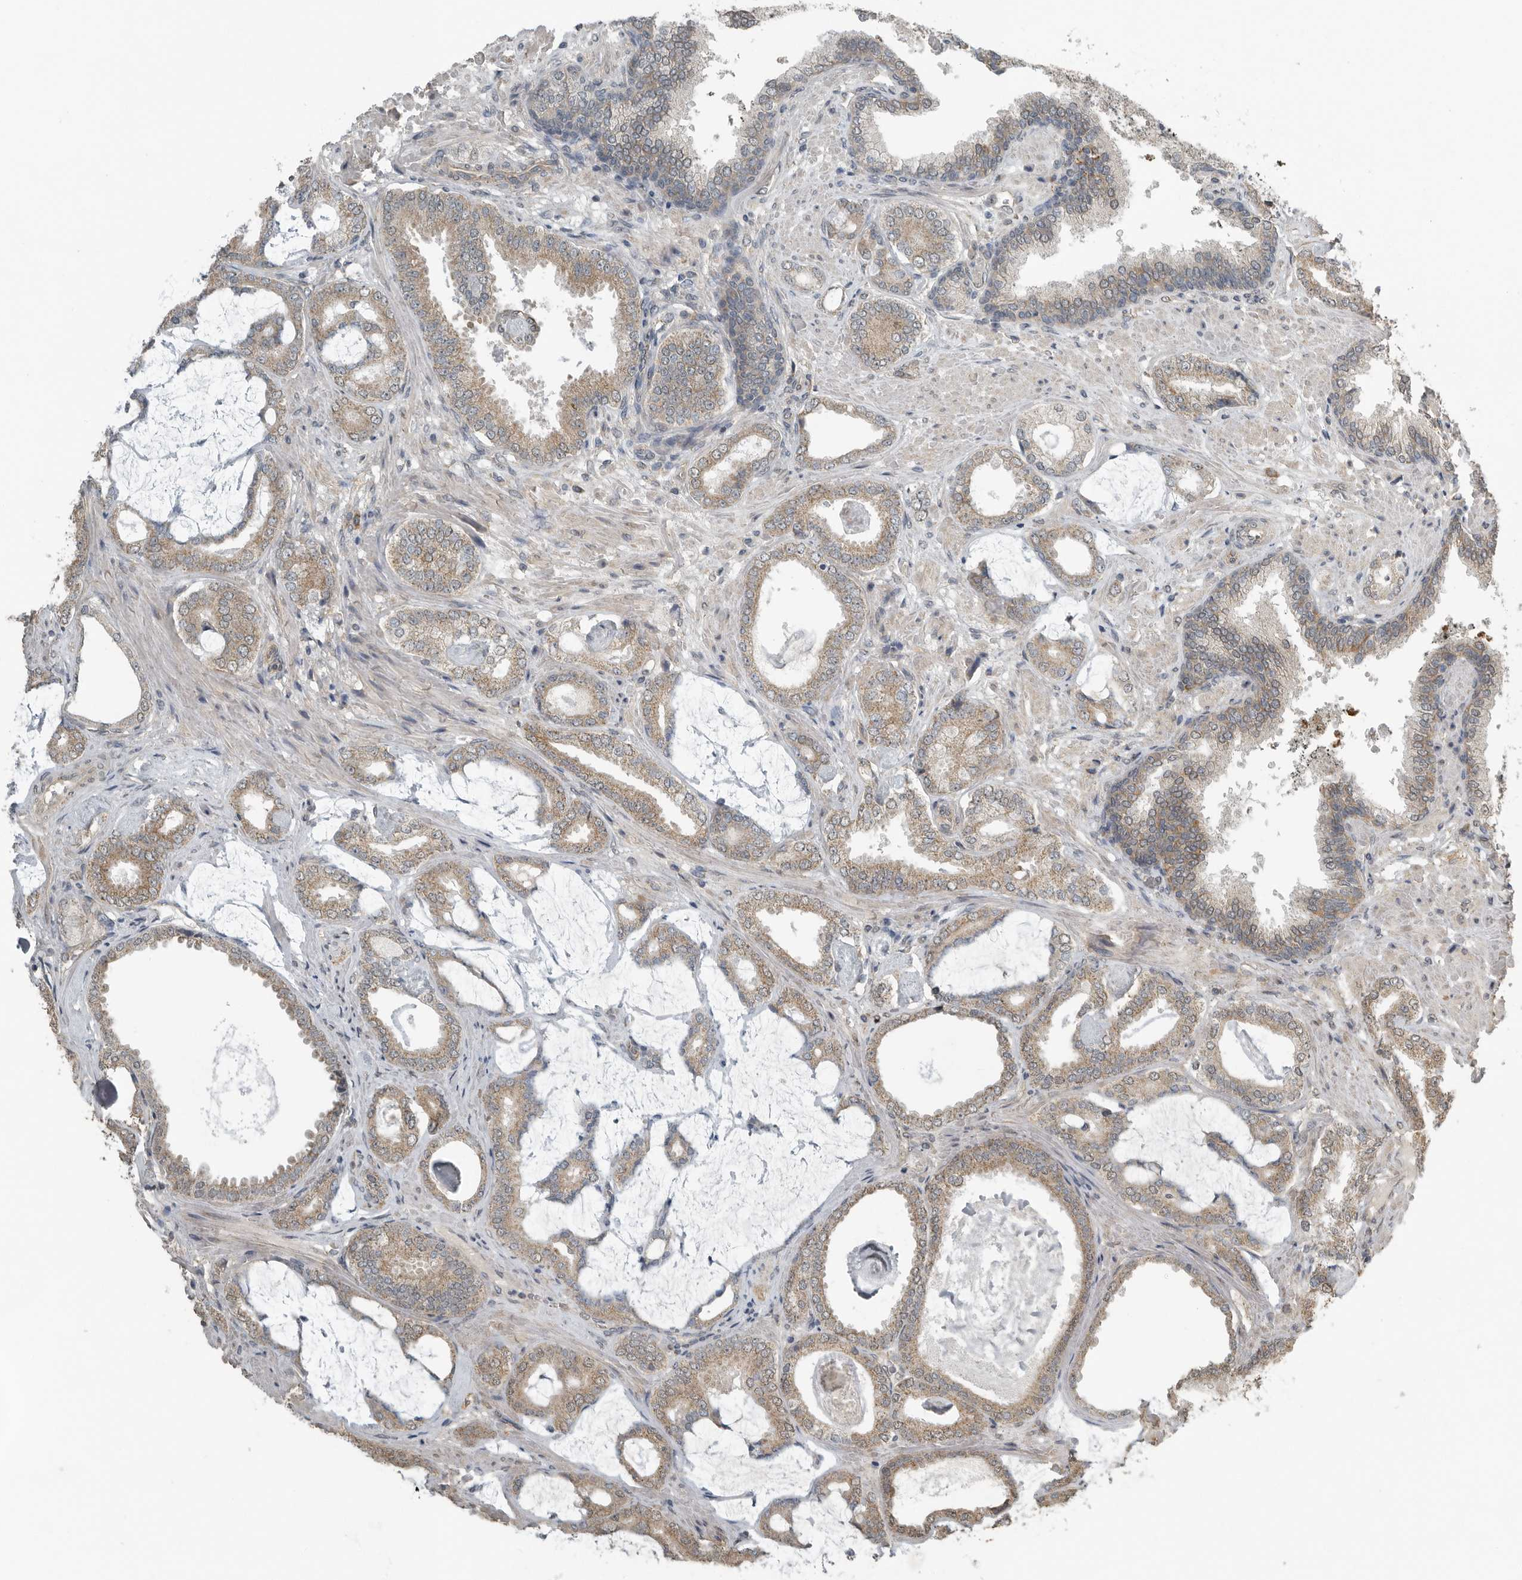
{"staining": {"intensity": "weak", "quantity": ">75%", "location": "cytoplasmic/membranous"}, "tissue": "prostate cancer", "cell_type": "Tumor cells", "image_type": "cancer", "snomed": [{"axis": "morphology", "description": "Adenocarcinoma, Low grade"}, {"axis": "topography", "description": "Prostate"}], "caption": "A low amount of weak cytoplasmic/membranous expression is identified in approximately >75% of tumor cells in low-grade adenocarcinoma (prostate) tissue. (IHC, brightfield microscopy, high magnification).", "gene": "AFAP1", "patient": {"sex": "male", "age": 71}}